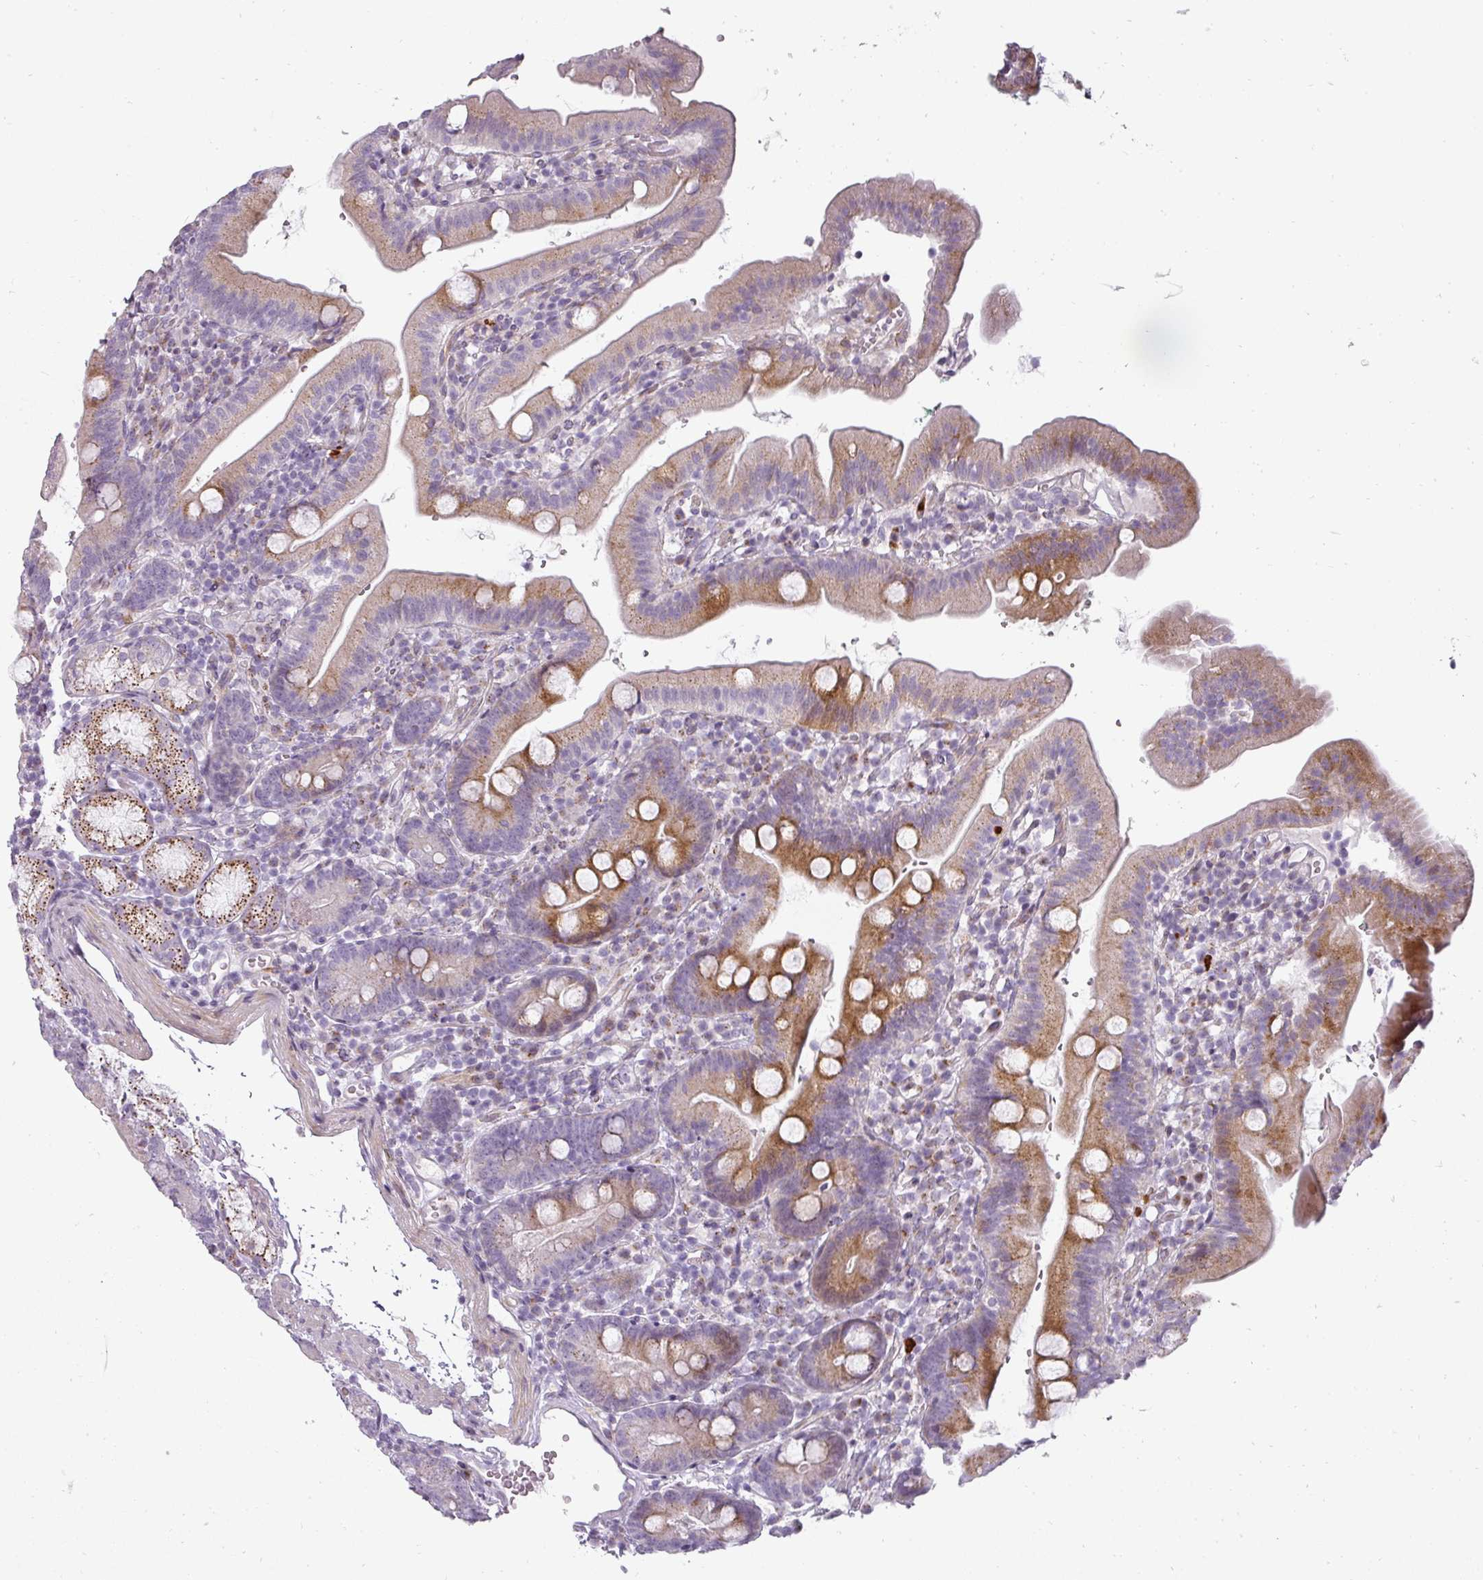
{"staining": {"intensity": "moderate", "quantity": ">75%", "location": "cytoplasmic/membranous"}, "tissue": "duodenum", "cell_type": "Glandular cells", "image_type": "normal", "snomed": [{"axis": "morphology", "description": "Normal tissue, NOS"}, {"axis": "topography", "description": "Duodenum"}], "caption": "IHC histopathology image of benign duodenum: human duodenum stained using immunohistochemistry (IHC) displays medium levels of moderate protein expression localized specifically in the cytoplasmic/membranous of glandular cells, appearing as a cytoplasmic/membranous brown color.", "gene": "BIK", "patient": {"sex": "female", "age": 67}}